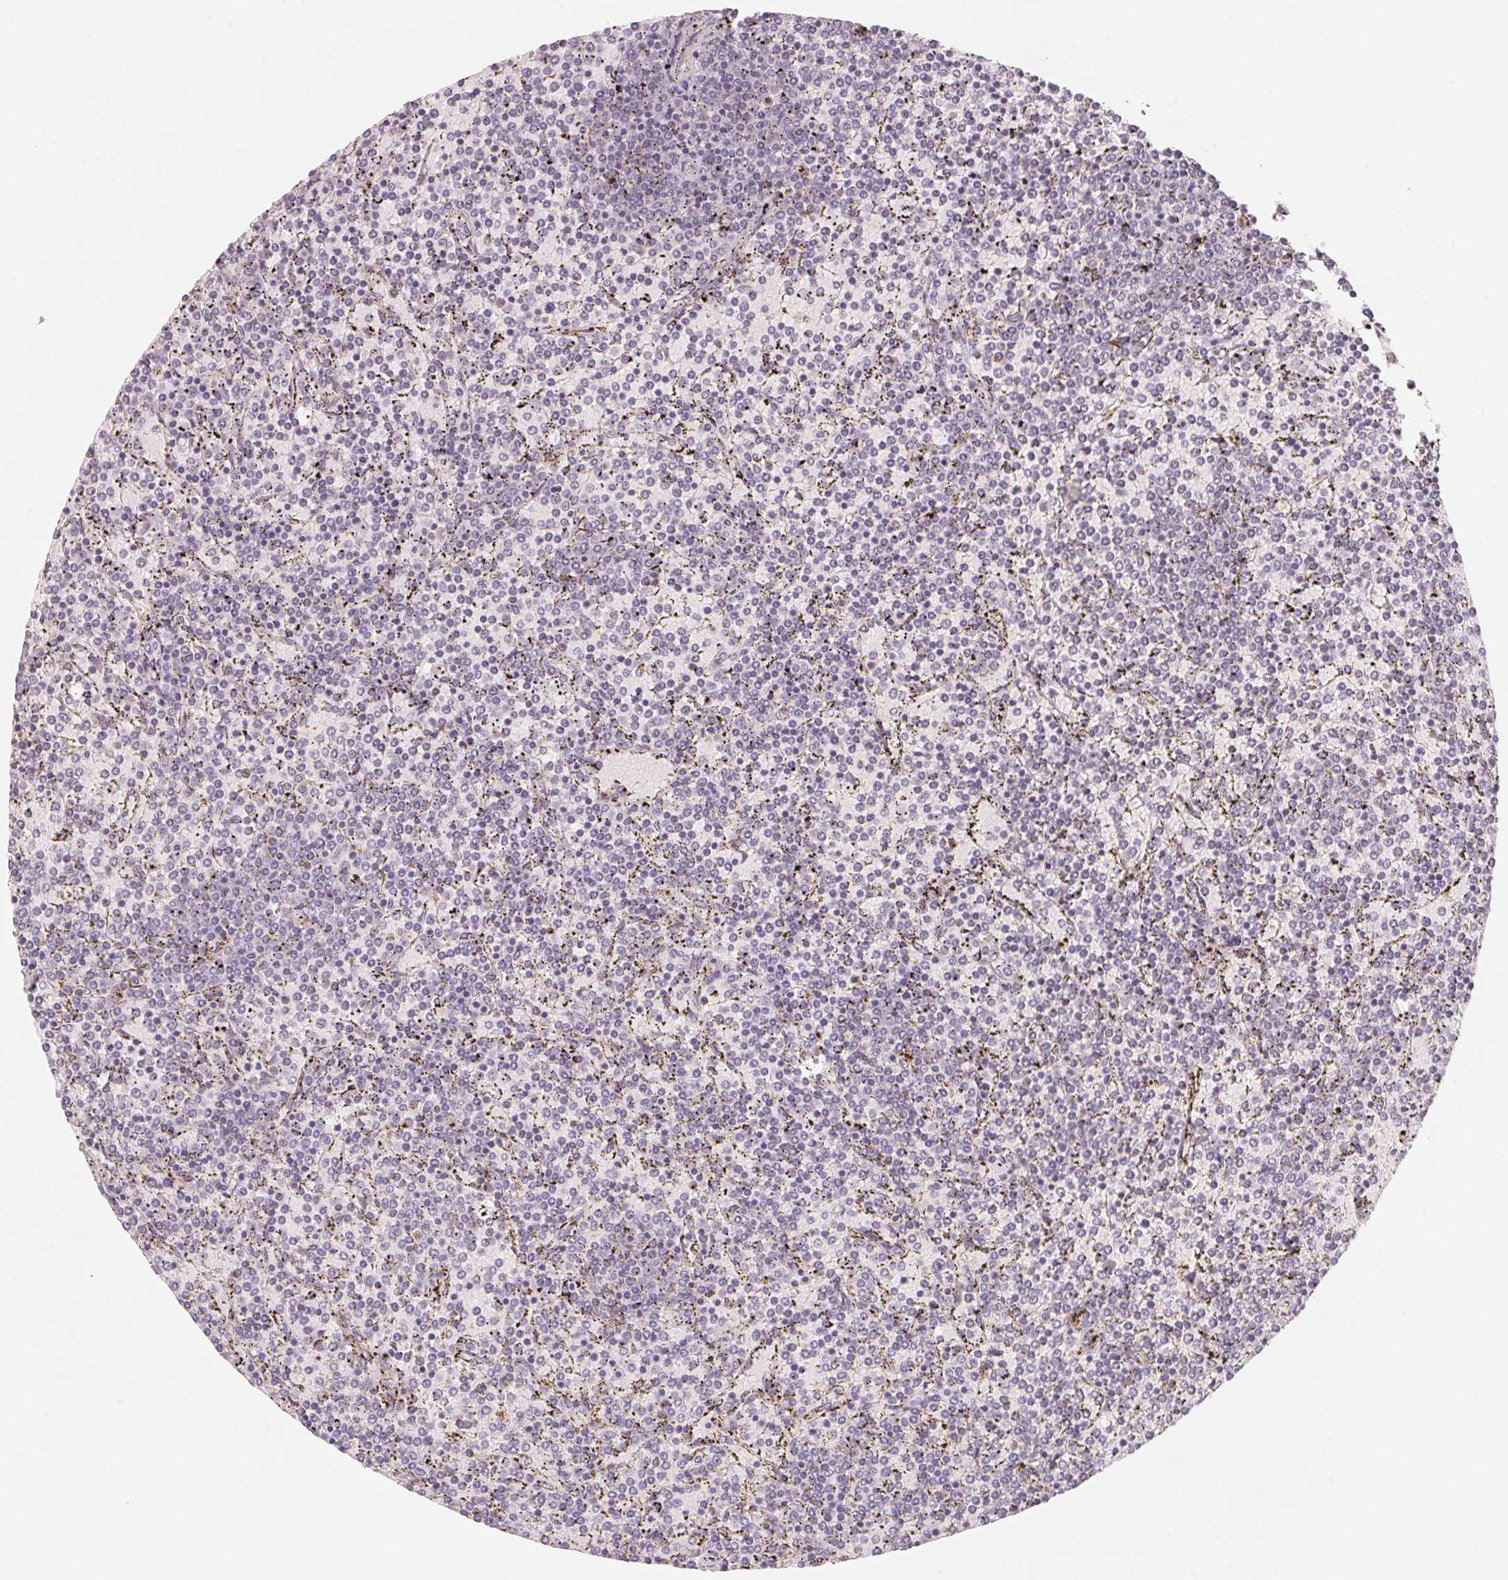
{"staining": {"intensity": "negative", "quantity": "none", "location": "none"}, "tissue": "lymphoma", "cell_type": "Tumor cells", "image_type": "cancer", "snomed": [{"axis": "morphology", "description": "Malignant lymphoma, non-Hodgkin's type, Low grade"}, {"axis": "topography", "description": "Spleen"}], "caption": "The immunohistochemistry (IHC) image has no significant staining in tumor cells of malignant lymphoma, non-Hodgkin's type (low-grade) tissue. (Brightfield microscopy of DAB (3,3'-diaminobenzidine) immunohistochemistry at high magnification).", "gene": "TREH", "patient": {"sex": "female", "age": 77}}